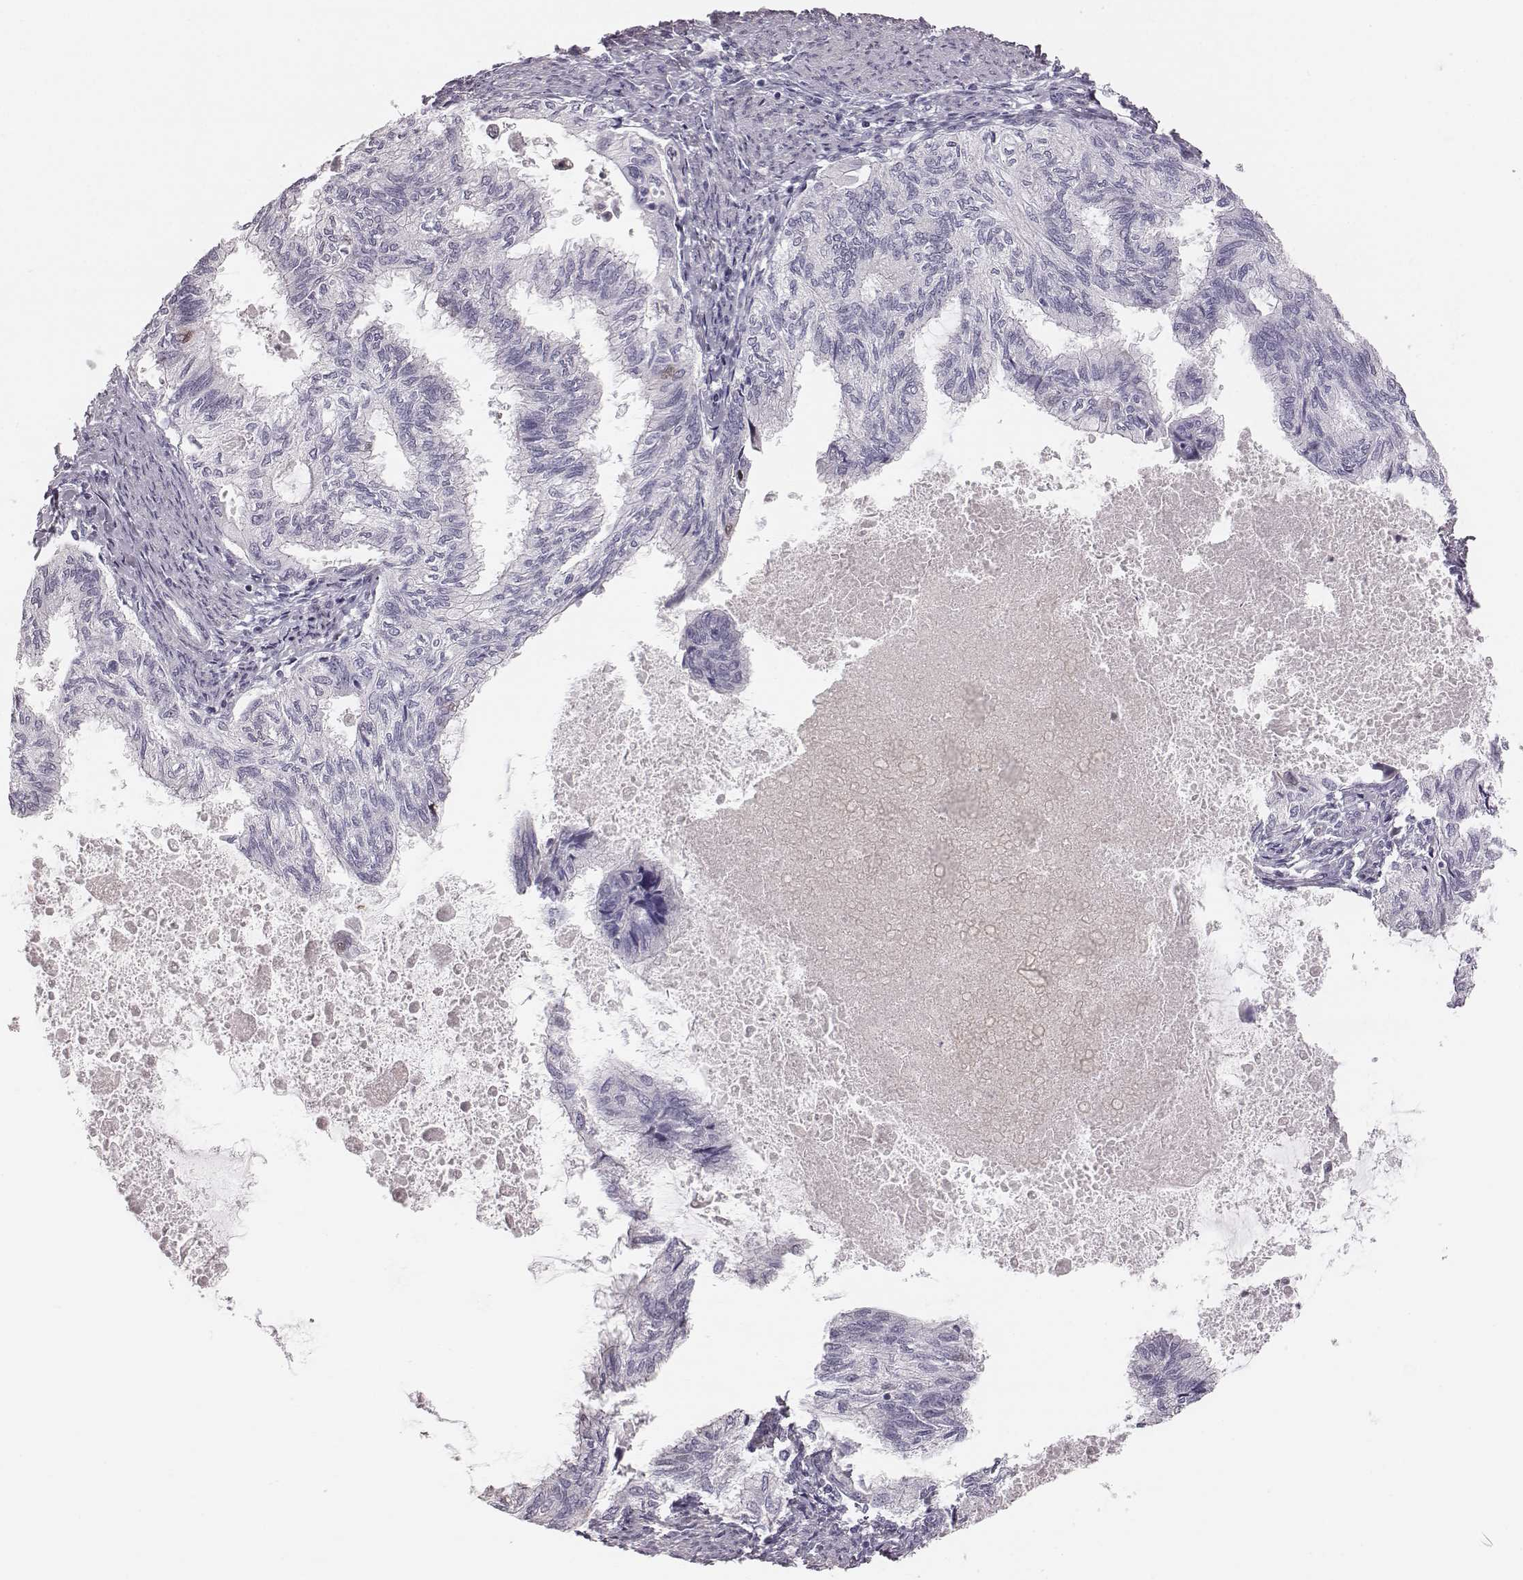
{"staining": {"intensity": "negative", "quantity": "none", "location": "none"}, "tissue": "endometrial cancer", "cell_type": "Tumor cells", "image_type": "cancer", "snomed": [{"axis": "morphology", "description": "Adenocarcinoma, NOS"}, {"axis": "topography", "description": "Endometrium"}], "caption": "This is an IHC image of human endometrial cancer. There is no expression in tumor cells.", "gene": "CRISP1", "patient": {"sex": "female", "age": 86}}